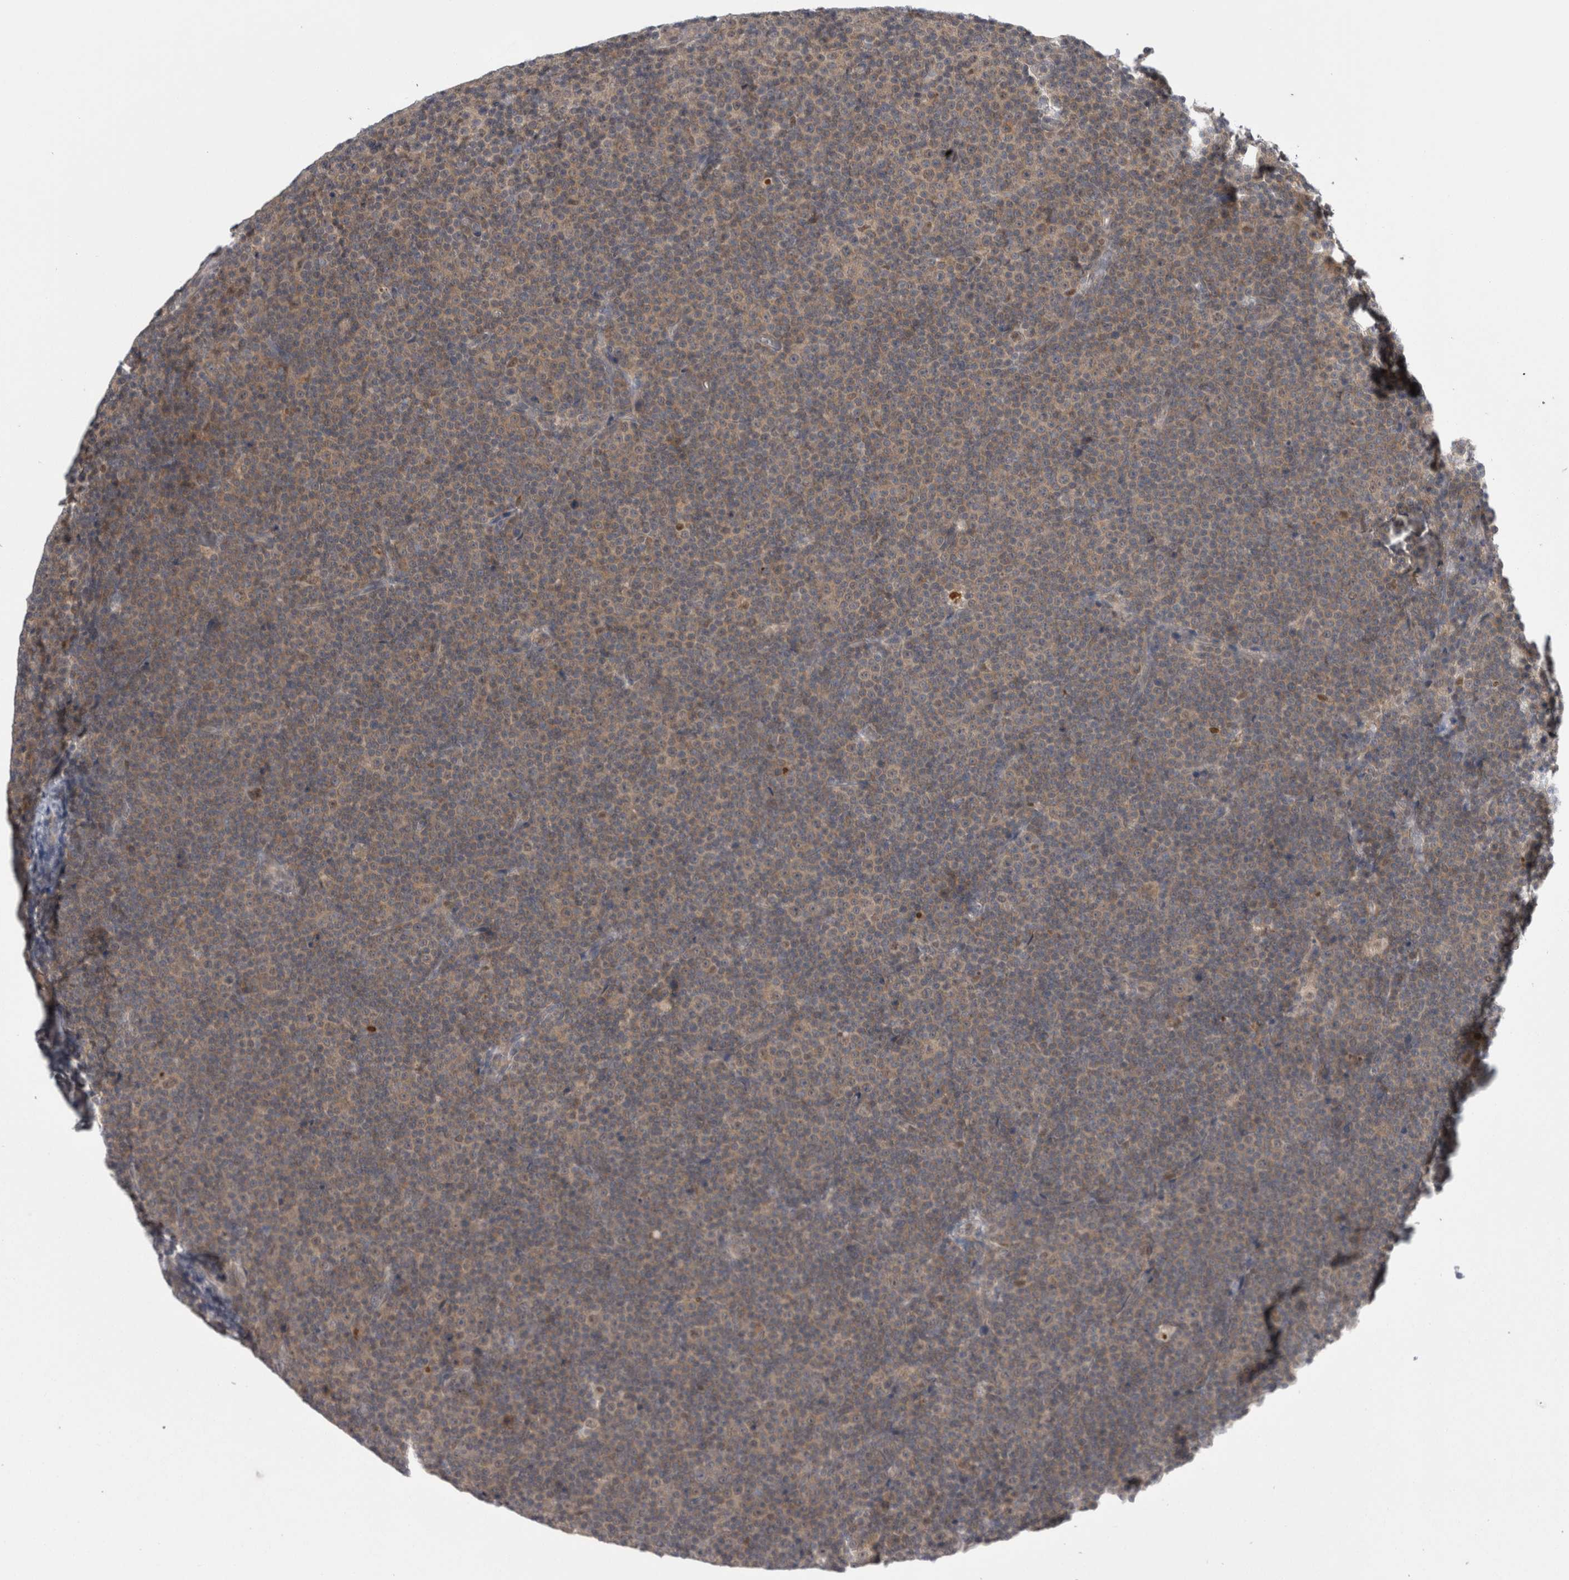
{"staining": {"intensity": "moderate", "quantity": ">75%", "location": "cytoplasmic/membranous"}, "tissue": "lymphoma", "cell_type": "Tumor cells", "image_type": "cancer", "snomed": [{"axis": "morphology", "description": "Malignant lymphoma, non-Hodgkin's type, Low grade"}, {"axis": "topography", "description": "Lymph node"}], "caption": "A micrograph of human malignant lymphoma, non-Hodgkin's type (low-grade) stained for a protein displays moderate cytoplasmic/membranous brown staining in tumor cells. The protein is shown in brown color, while the nuclei are stained blue.", "gene": "PSMB2", "patient": {"sex": "female", "age": 67}}